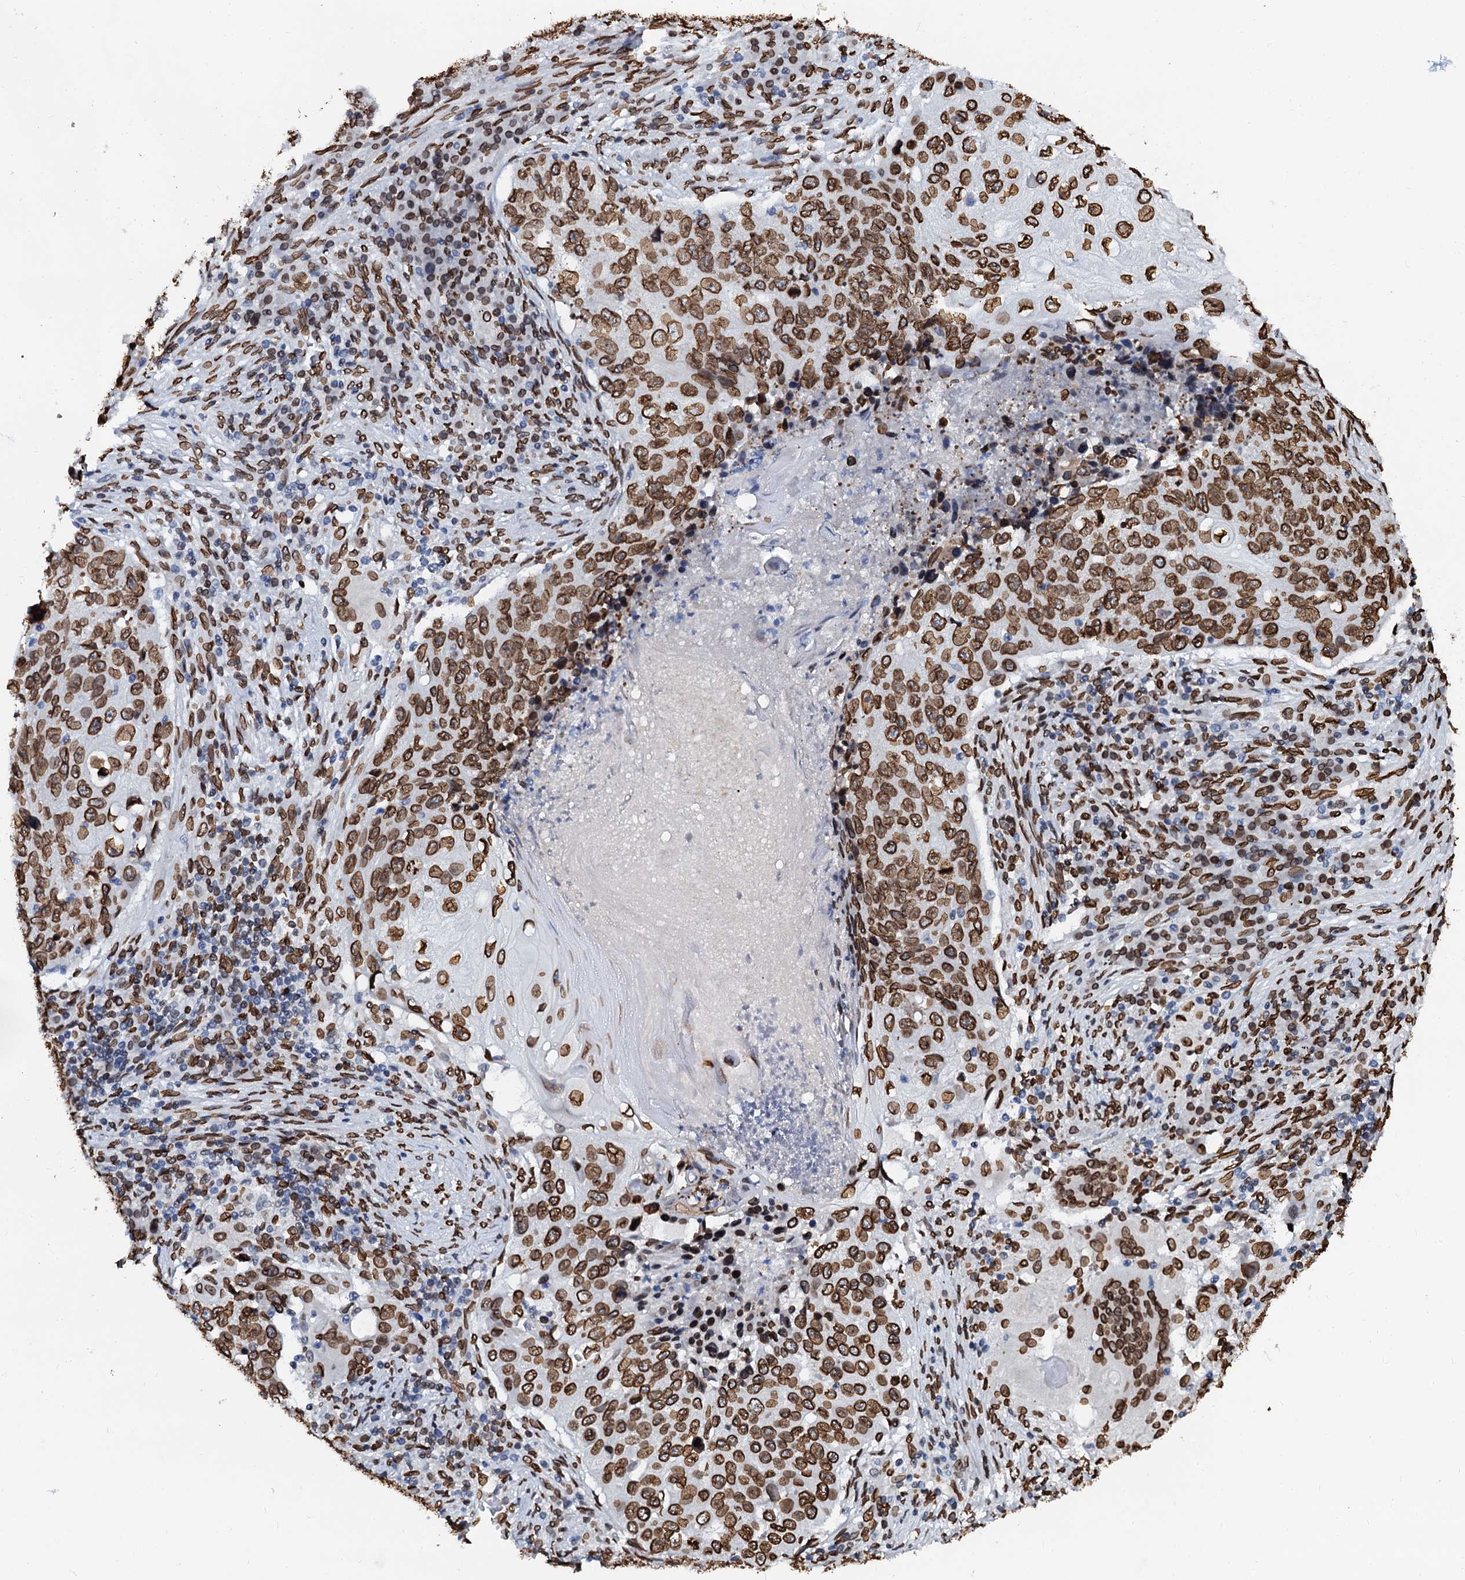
{"staining": {"intensity": "moderate", "quantity": ">75%", "location": "cytoplasmic/membranous,nuclear"}, "tissue": "lung cancer", "cell_type": "Tumor cells", "image_type": "cancer", "snomed": [{"axis": "morphology", "description": "Squamous cell carcinoma, NOS"}, {"axis": "topography", "description": "Lung"}], "caption": "Immunohistochemical staining of human lung cancer (squamous cell carcinoma) demonstrates medium levels of moderate cytoplasmic/membranous and nuclear positivity in approximately >75% of tumor cells.", "gene": "KATNAL2", "patient": {"sex": "female", "age": 63}}